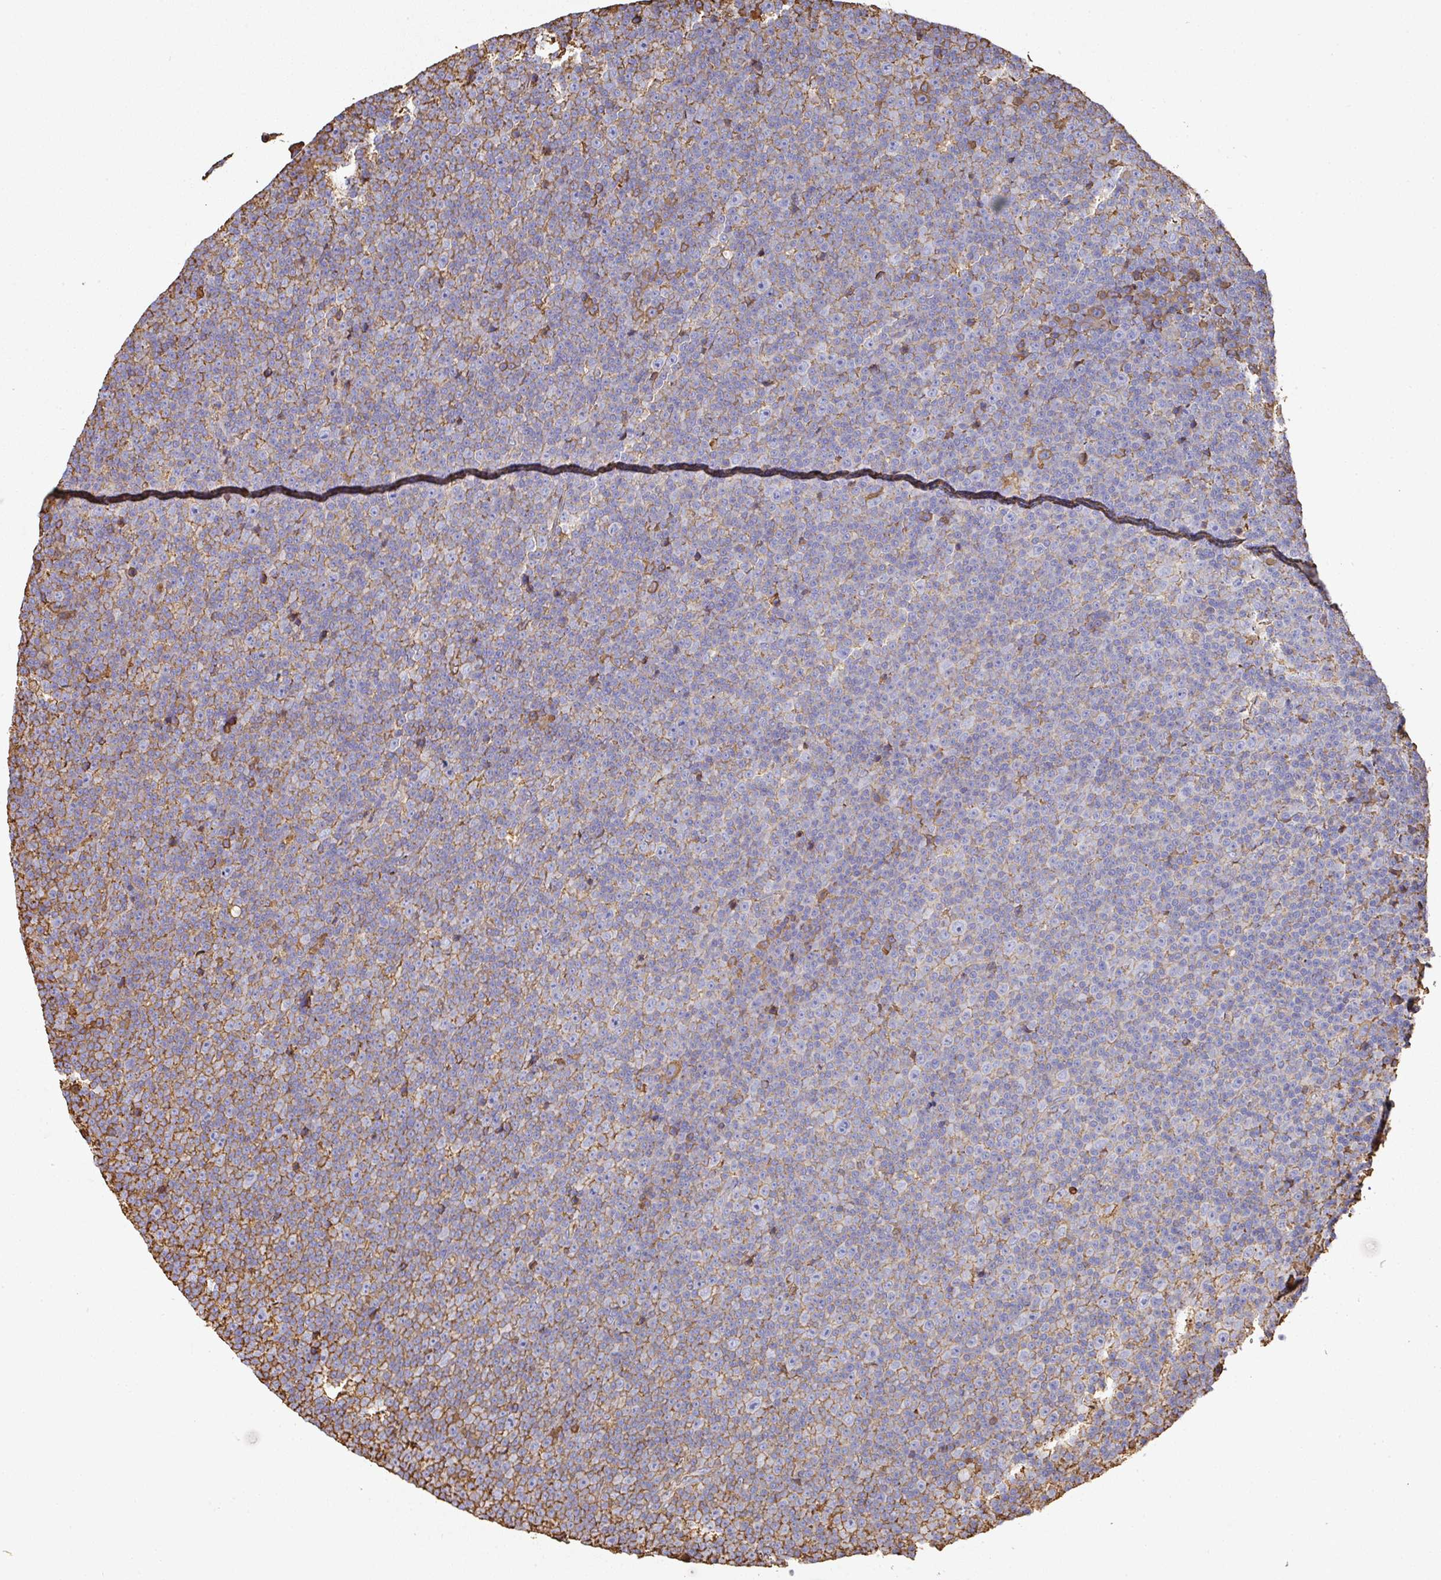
{"staining": {"intensity": "negative", "quantity": "none", "location": "none"}, "tissue": "lymphoma", "cell_type": "Tumor cells", "image_type": "cancer", "snomed": [{"axis": "morphology", "description": "Malignant lymphoma, non-Hodgkin's type, Low grade"}, {"axis": "topography", "description": "Lymph node"}], "caption": "Tumor cells are negative for protein expression in human lymphoma.", "gene": "ALB", "patient": {"sex": "female", "age": 67}}